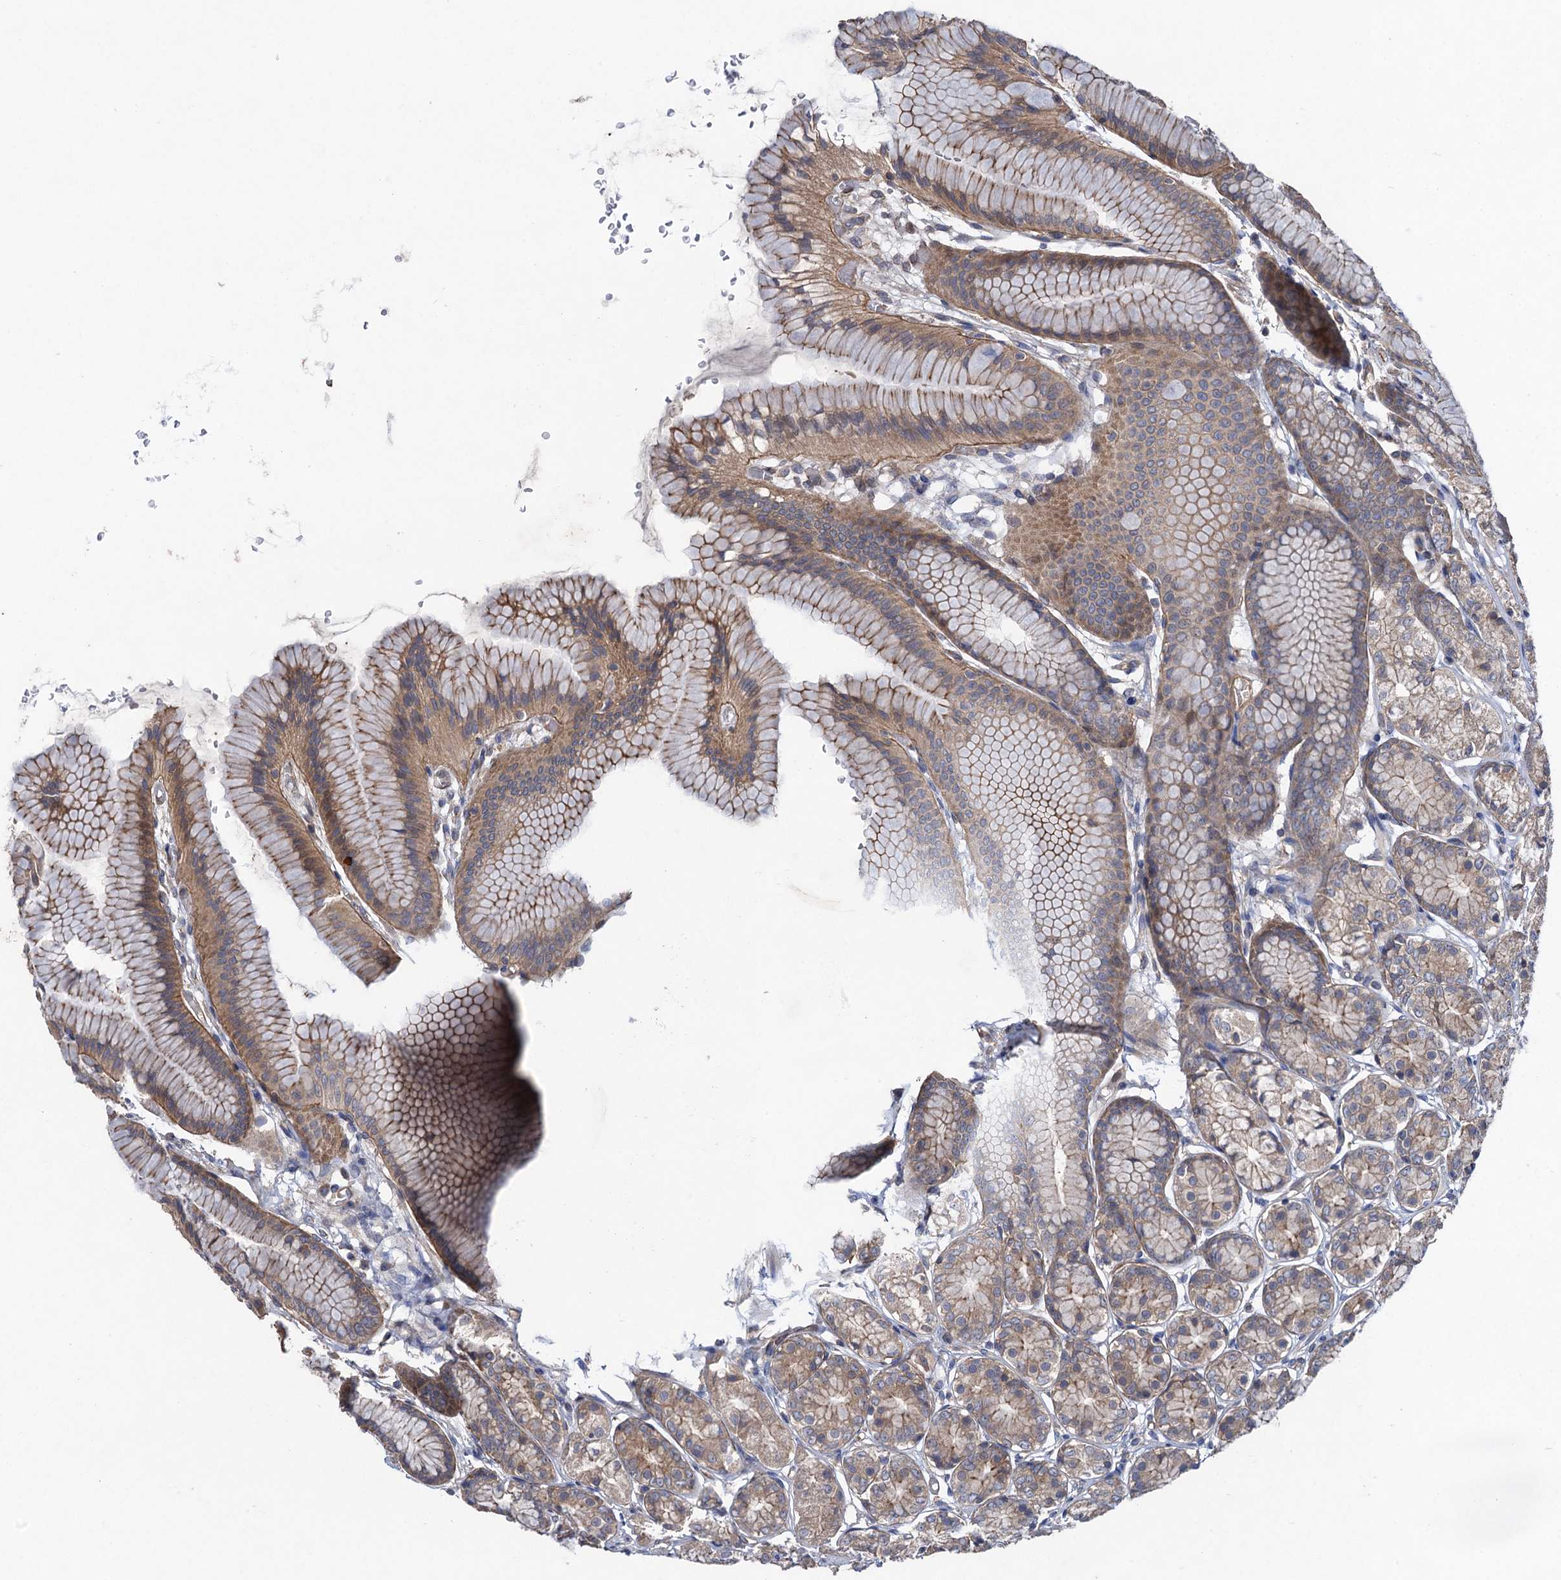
{"staining": {"intensity": "moderate", "quantity": "25%-75%", "location": "cytoplasmic/membranous"}, "tissue": "stomach", "cell_type": "Glandular cells", "image_type": "normal", "snomed": [{"axis": "morphology", "description": "Normal tissue, NOS"}, {"axis": "morphology", "description": "Adenocarcinoma, NOS"}, {"axis": "morphology", "description": "Adenocarcinoma, High grade"}, {"axis": "topography", "description": "Stomach, upper"}, {"axis": "topography", "description": "Stomach"}], "caption": "Protein staining exhibits moderate cytoplasmic/membranous expression in about 25%-75% of glandular cells in normal stomach. The staining is performed using DAB brown chromogen to label protein expression. The nuclei are counter-stained blue using hematoxylin.", "gene": "HAUS1", "patient": {"sex": "female", "age": 65}}